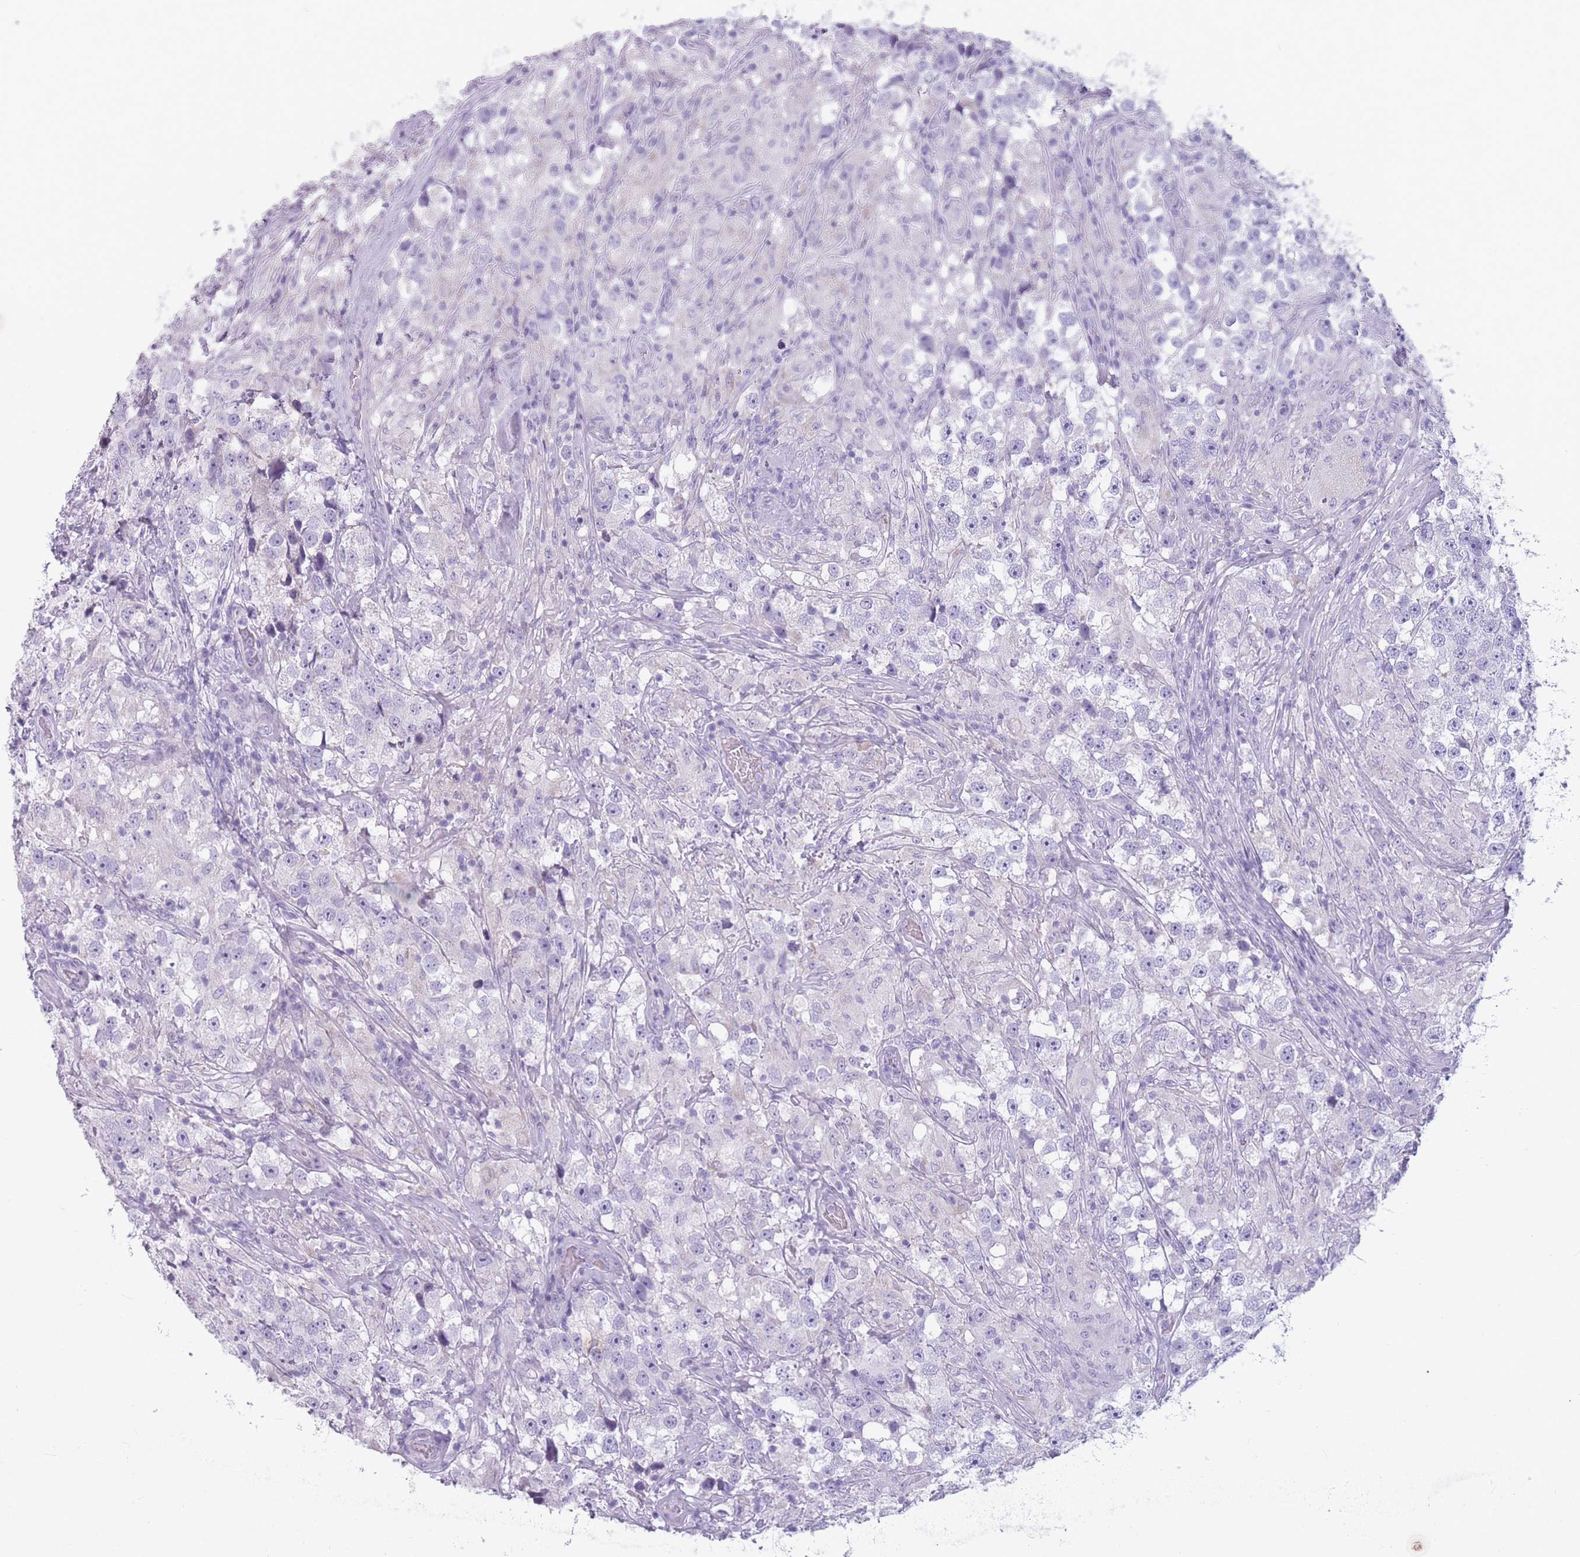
{"staining": {"intensity": "negative", "quantity": "none", "location": "none"}, "tissue": "testis cancer", "cell_type": "Tumor cells", "image_type": "cancer", "snomed": [{"axis": "morphology", "description": "Seminoma, NOS"}, {"axis": "topography", "description": "Testis"}], "caption": "IHC of human testis seminoma reveals no expression in tumor cells.", "gene": "CCNO", "patient": {"sex": "male", "age": 46}}